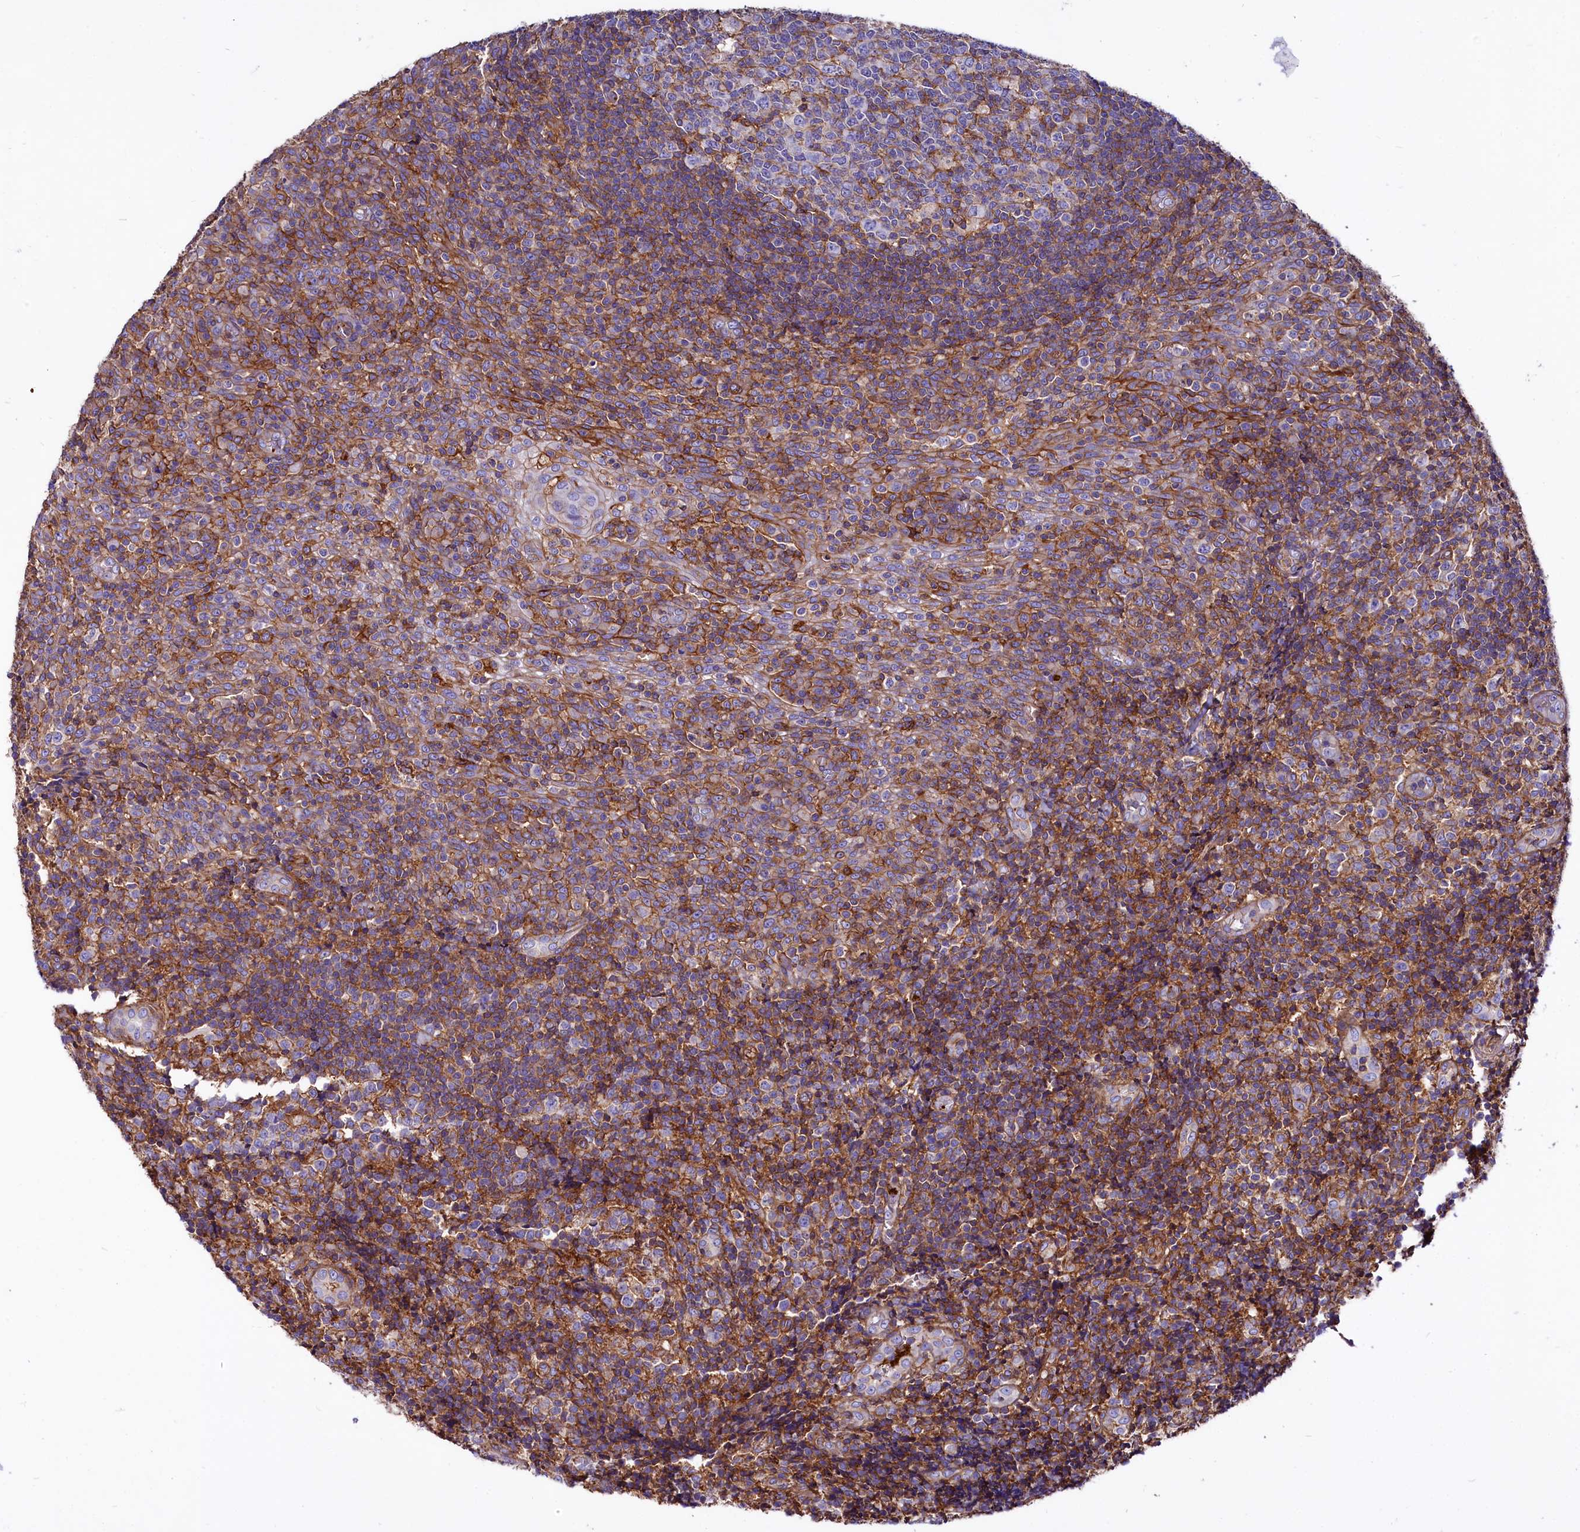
{"staining": {"intensity": "moderate", "quantity": "<25%", "location": "cytoplasmic/membranous"}, "tissue": "tonsil", "cell_type": "Germinal center cells", "image_type": "normal", "snomed": [{"axis": "morphology", "description": "Normal tissue, NOS"}, {"axis": "topography", "description": "Tonsil"}], "caption": "IHC of benign human tonsil shows low levels of moderate cytoplasmic/membranous expression in about <25% of germinal center cells.", "gene": "ANO6", "patient": {"sex": "female", "age": 19}}